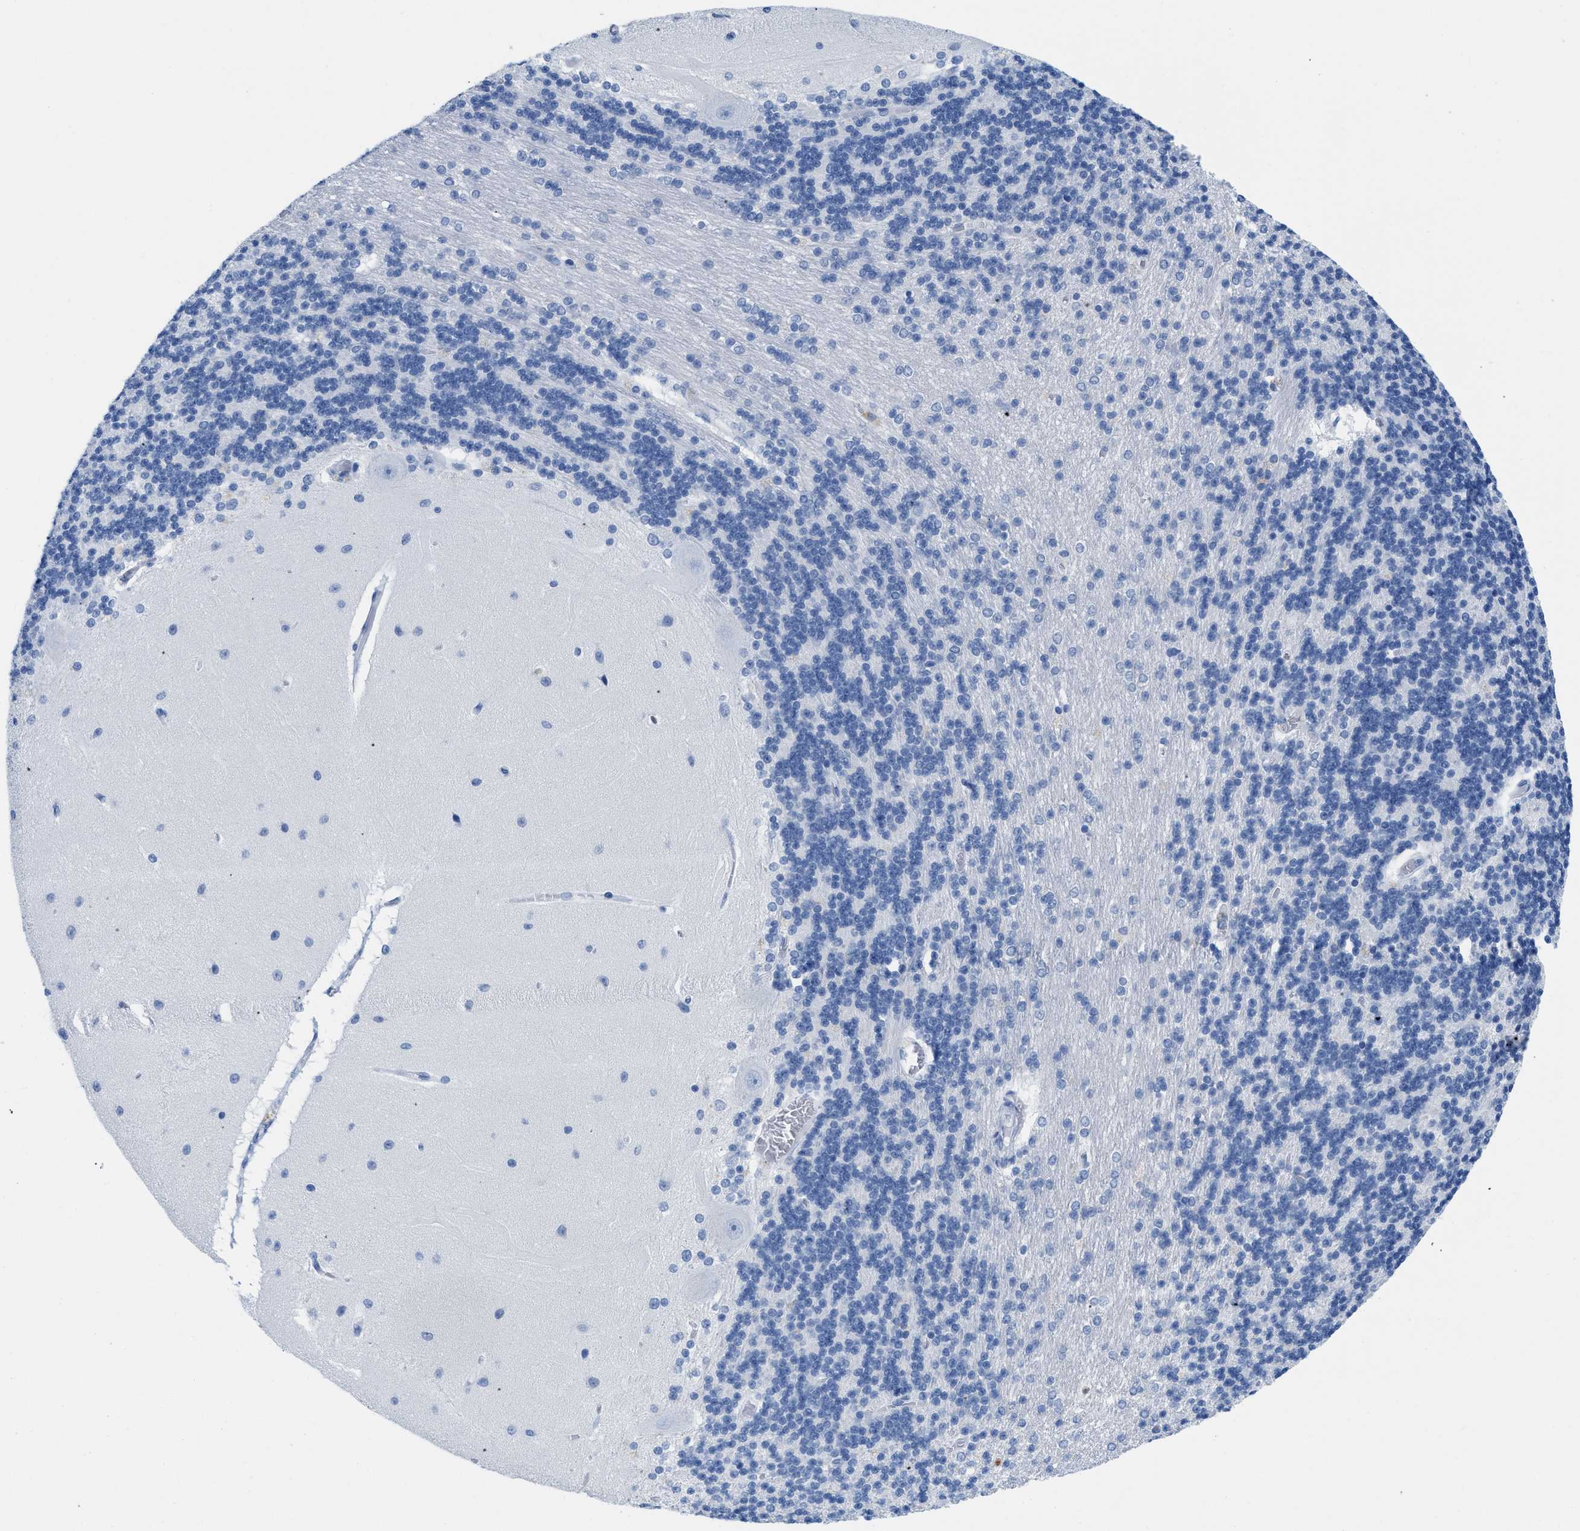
{"staining": {"intensity": "negative", "quantity": "none", "location": "none"}, "tissue": "cerebellum", "cell_type": "Cells in granular layer", "image_type": "normal", "snomed": [{"axis": "morphology", "description": "Normal tissue, NOS"}, {"axis": "topography", "description": "Cerebellum"}], "caption": "A high-resolution photomicrograph shows IHC staining of unremarkable cerebellum, which reveals no significant positivity in cells in granular layer. (DAB immunohistochemistry (IHC) visualized using brightfield microscopy, high magnification).", "gene": "CR1", "patient": {"sex": "female", "age": 54}}